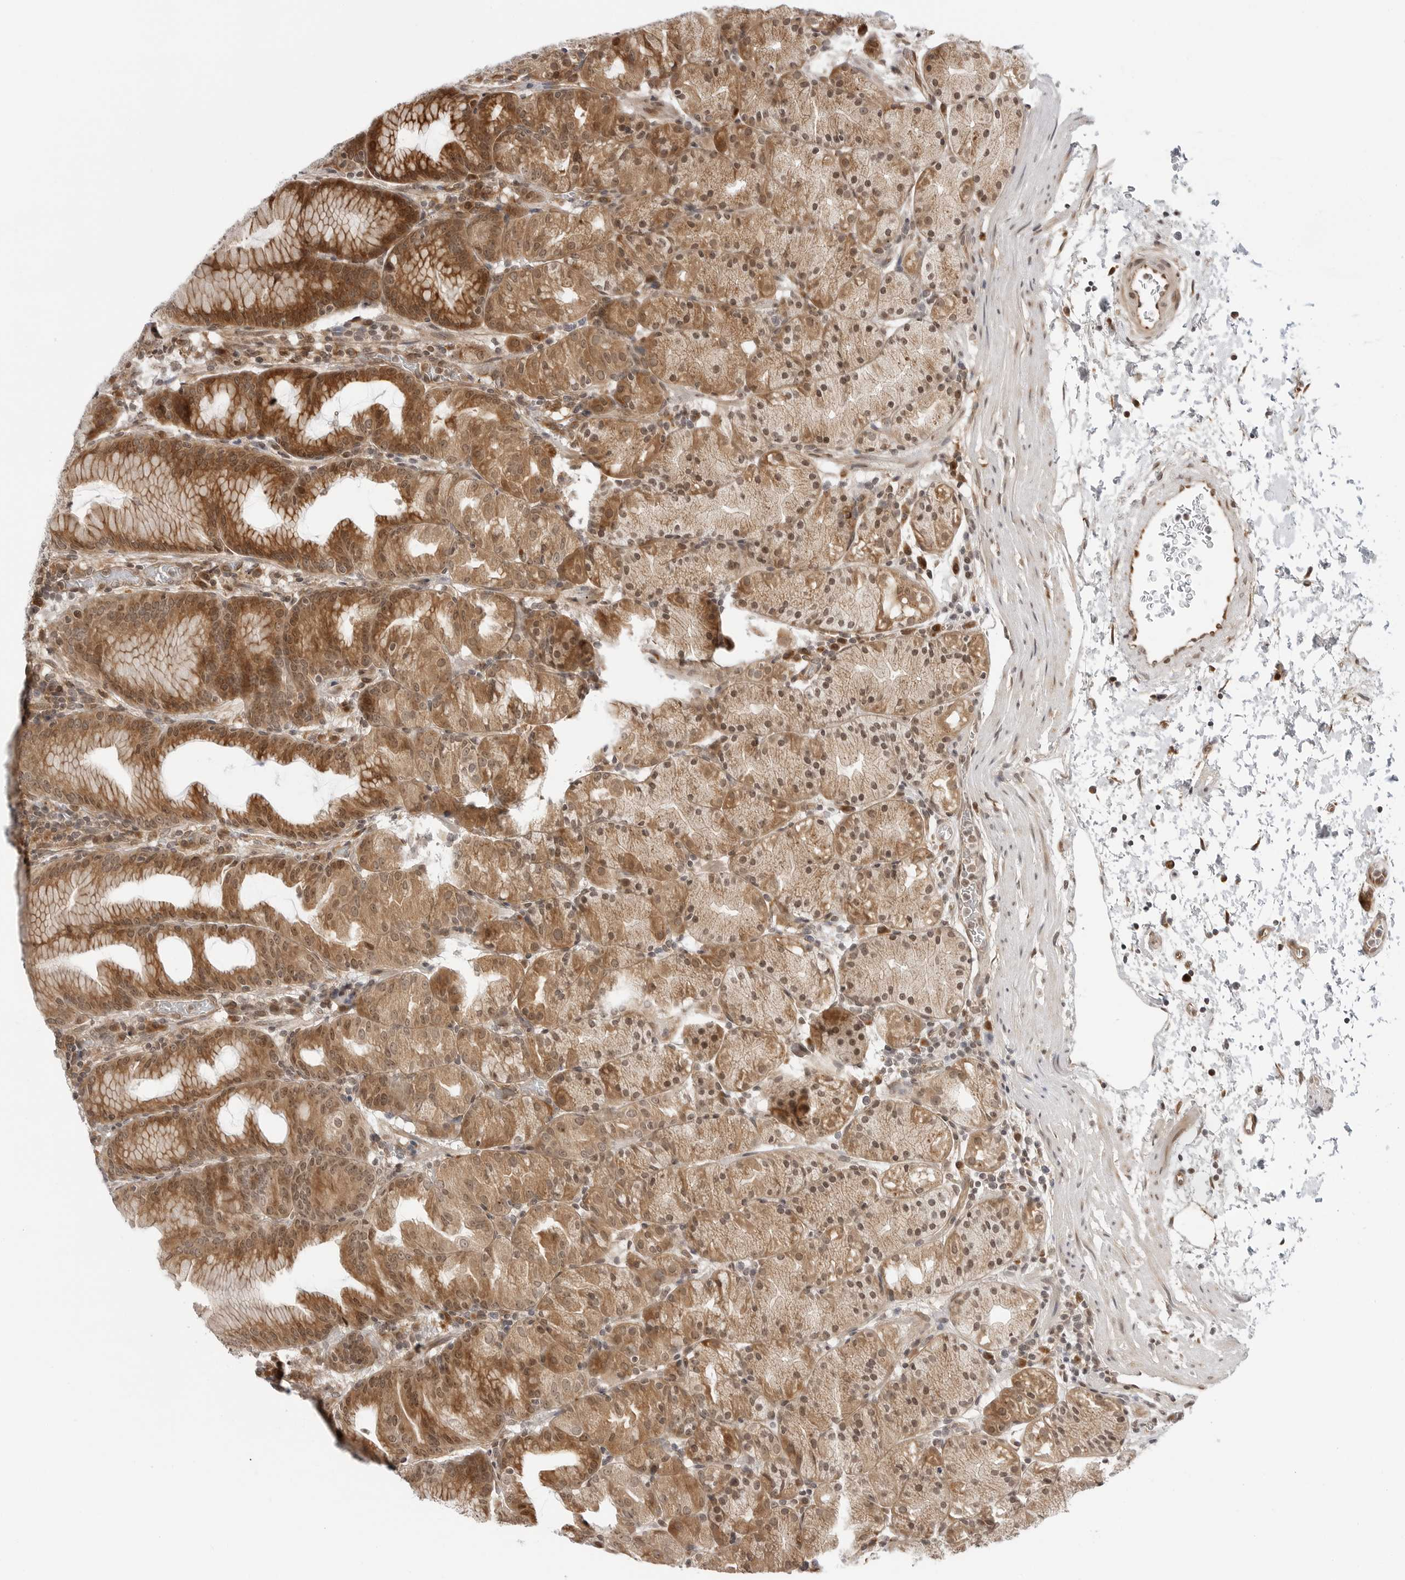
{"staining": {"intensity": "strong", "quantity": "25%-75%", "location": "cytoplasmic/membranous,nuclear"}, "tissue": "stomach", "cell_type": "Glandular cells", "image_type": "normal", "snomed": [{"axis": "morphology", "description": "Normal tissue, NOS"}, {"axis": "topography", "description": "Stomach, upper"}], "caption": "The micrograph displays a brown stain indicating the presence of a protein in the cytoplasmic/membranous,nuclear of glandular cells in stomach. (DAB (3,3'-diaminobenzidine) IHC, brown staining for protein, blue staining for nuclei).", "gene": "TIPRL", "patient": {"sex": "male", "age": 48}}